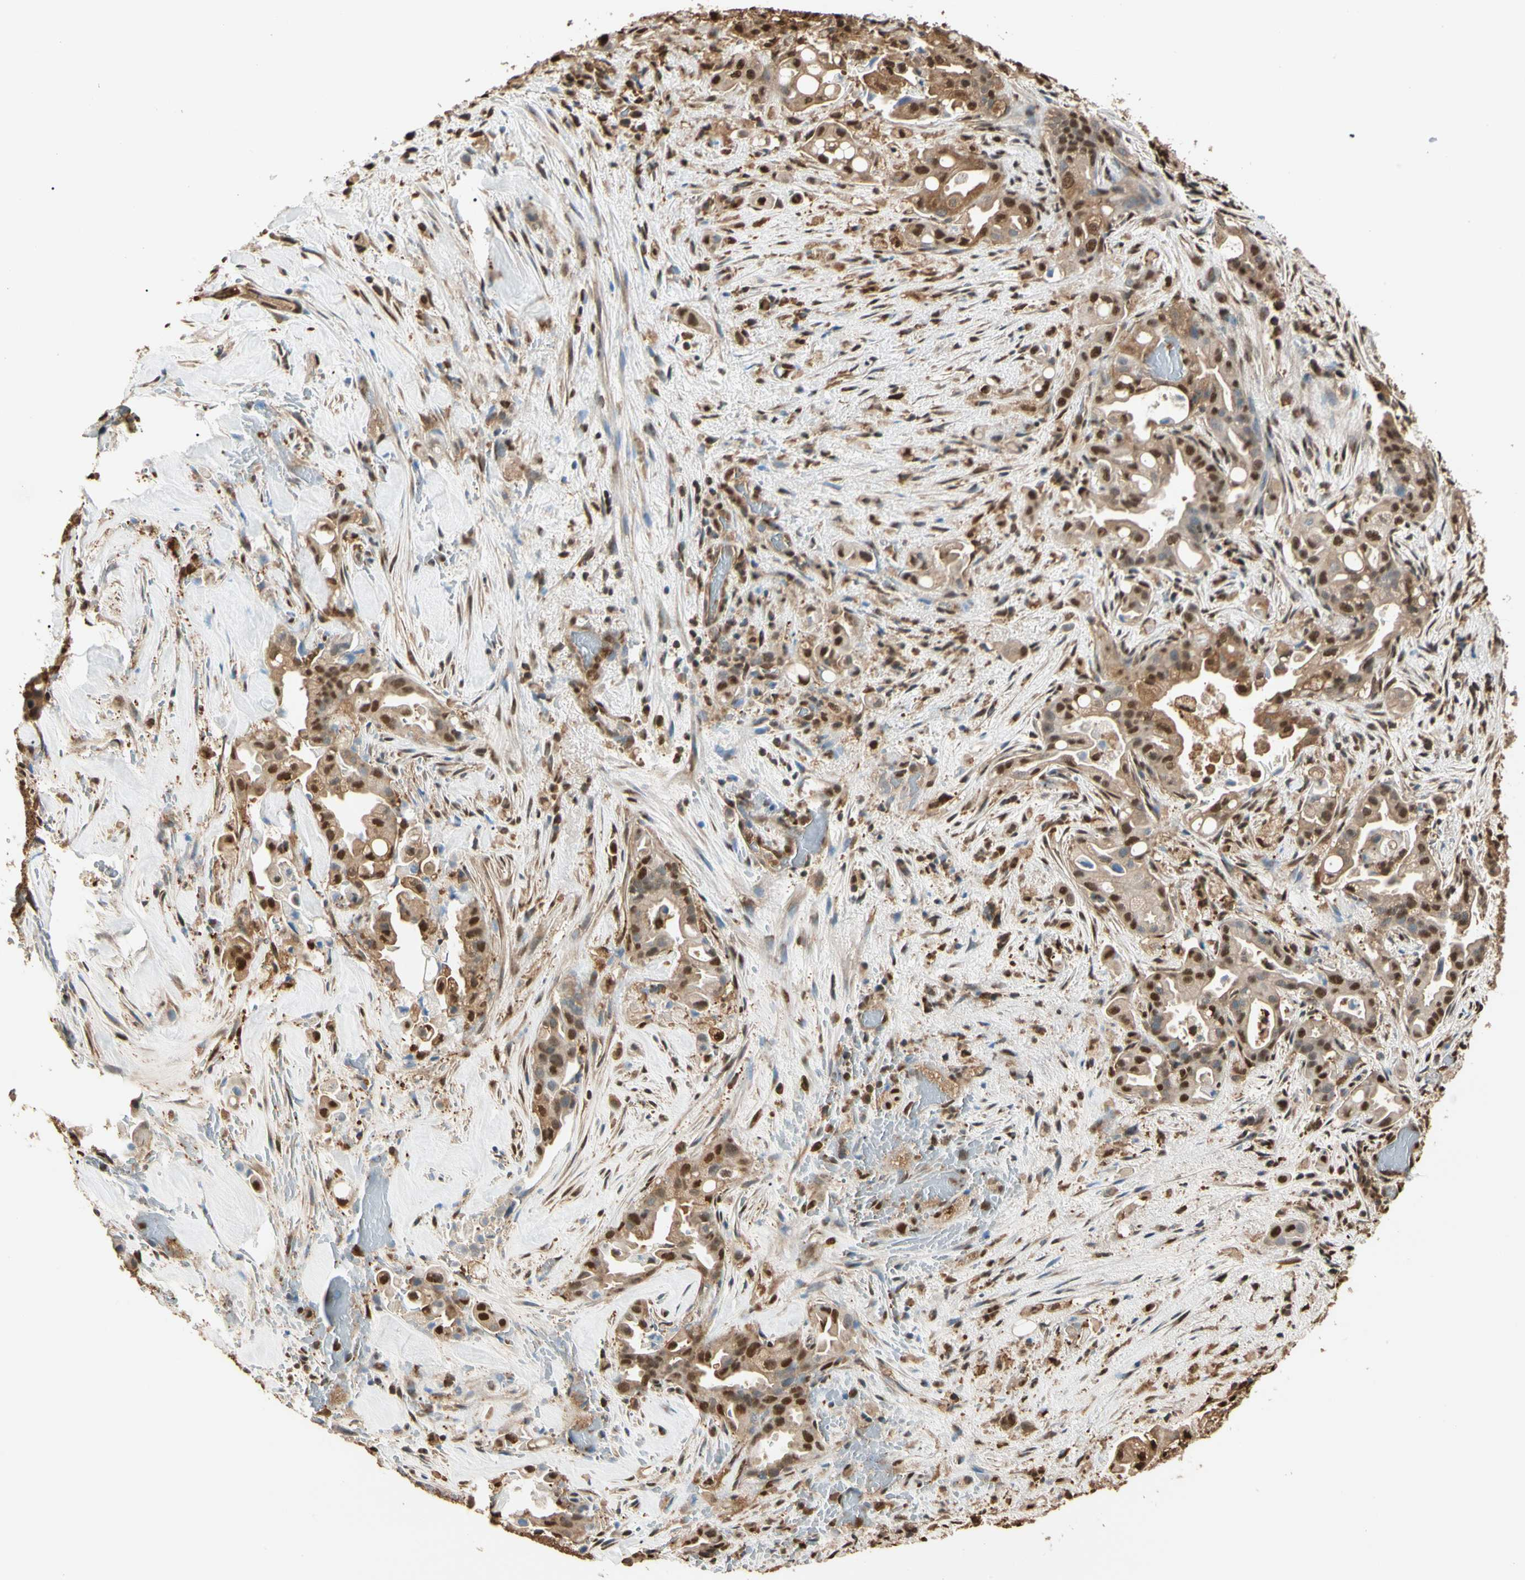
{"staining": {"intensity": "moderate", "quantity": ">75%", "location": "cytoplasmic/membranous,nuclear"}, "tissue": "liver cancer", "cell_type": "Tumor cells", "image_type": "cancer", "snomed": [{"axis": "morphology", "description": "Cholangiocarcinoma"}, {"axis": "topography", "description": "Liver"}], "caption": "Tumor cells demonstrate medium levels of moderate cytoplasmic/membranous and nuclear staining in about >75% of cells in liver cancer.", "gene": "PNCK", "patient": {"sex": "female", "age": 68}}